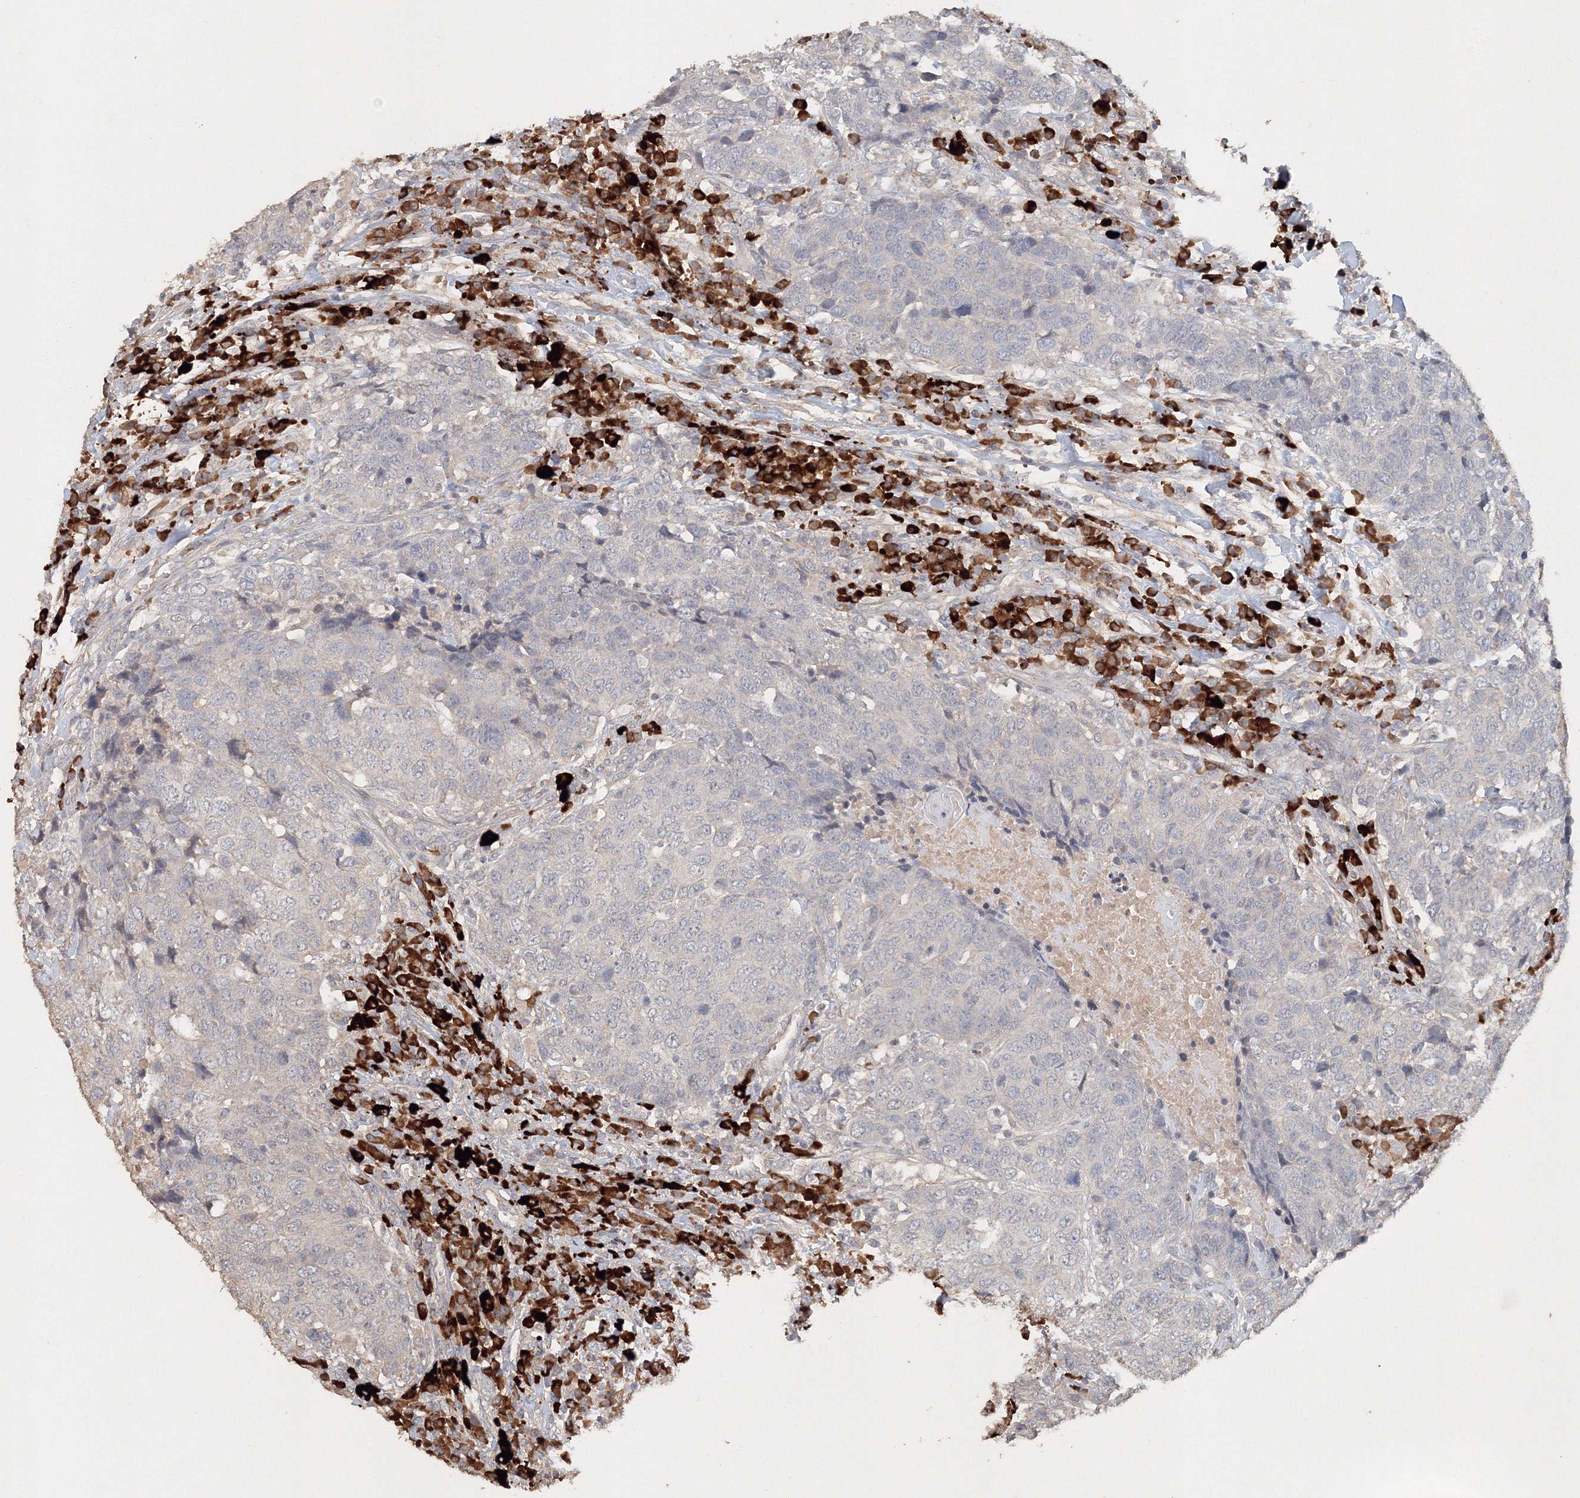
{"staining": {"intensity": "negative", "quantity": "none", "location": "none"}, "tissue": "head and neck cancer", "cell_type": "Tumor cells", "image_type": "cancer", "snomed": [{"axis": "morphology", "description": "Squamous cell carcinoma, NOS"}, {"axis": "topography", "description": "Head-Neck"}], "caption": "Immunohistochemistry (IHC) micrograph of head and neck squamous cell carcinoma stained for a protein (brown), which displays no staining in tumor cells. (Brightfield microscopy of DAB (3,3'-diaminobenzidine) IHC at high magnification).", "gene": "NALF2", "patient": {"sex": "male", "age": 66}}